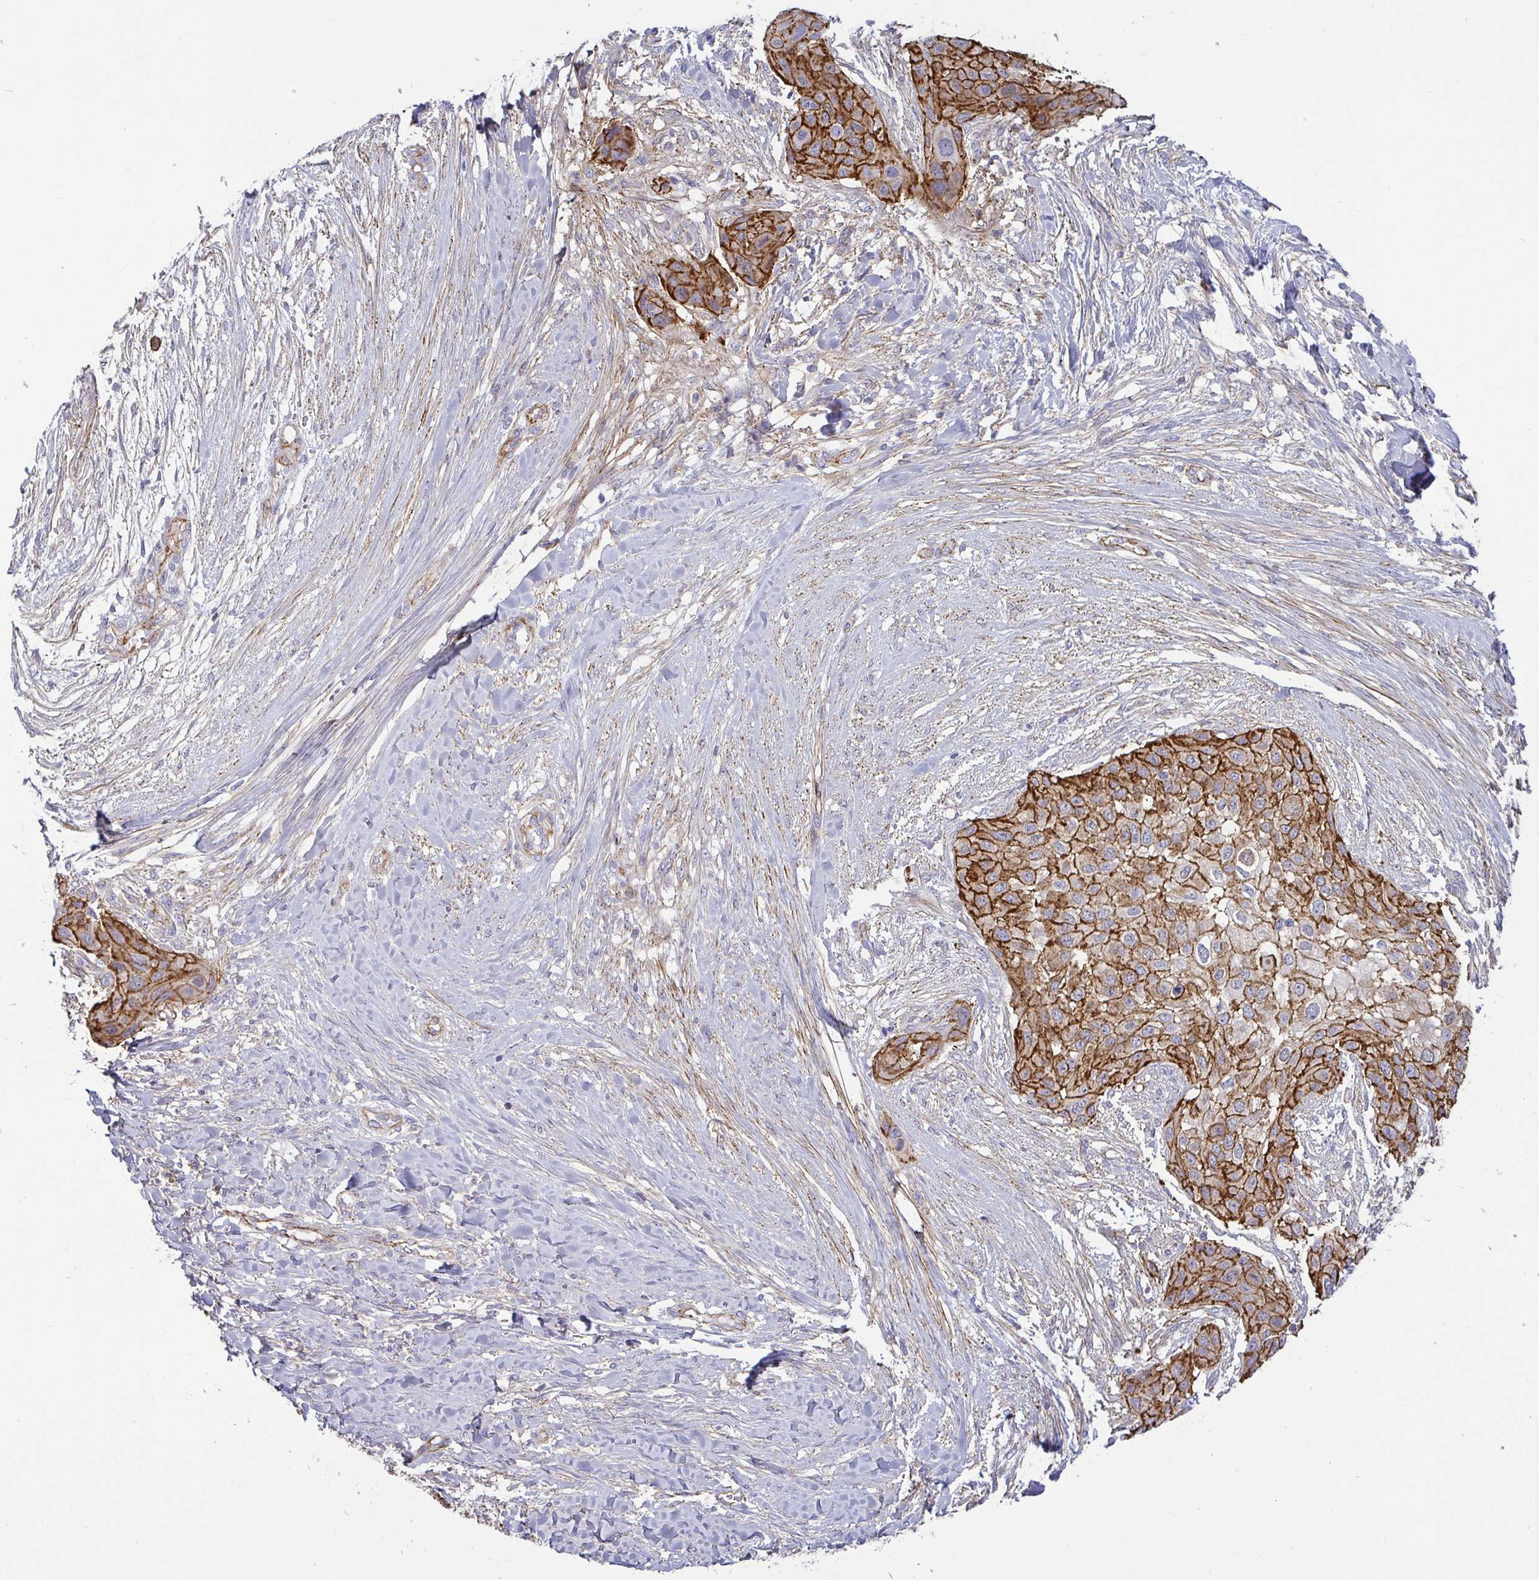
{"staining": {"intensity": "moderate", "quantity": ">75%", "location": "cytoplasmic/membranous"}, "tissue": "skin cancer", "cell_type": "Tumor cells", "image_type": "cancer", "snomed": [{"axis": "morphology", "description": "Squamous cell carcinoma, NOS"}, {"axis": "topography", "description": "Skin"}], "caption": "The image displays immunohistochemical staining of skin cancer (squamous cell carcinoma). There is moderate cytoplasmic/membranous staining is identified in approximately >75% of tumor cells.", "gene": "LIMA1", "patient": {"sex": "female", "age": 87}}